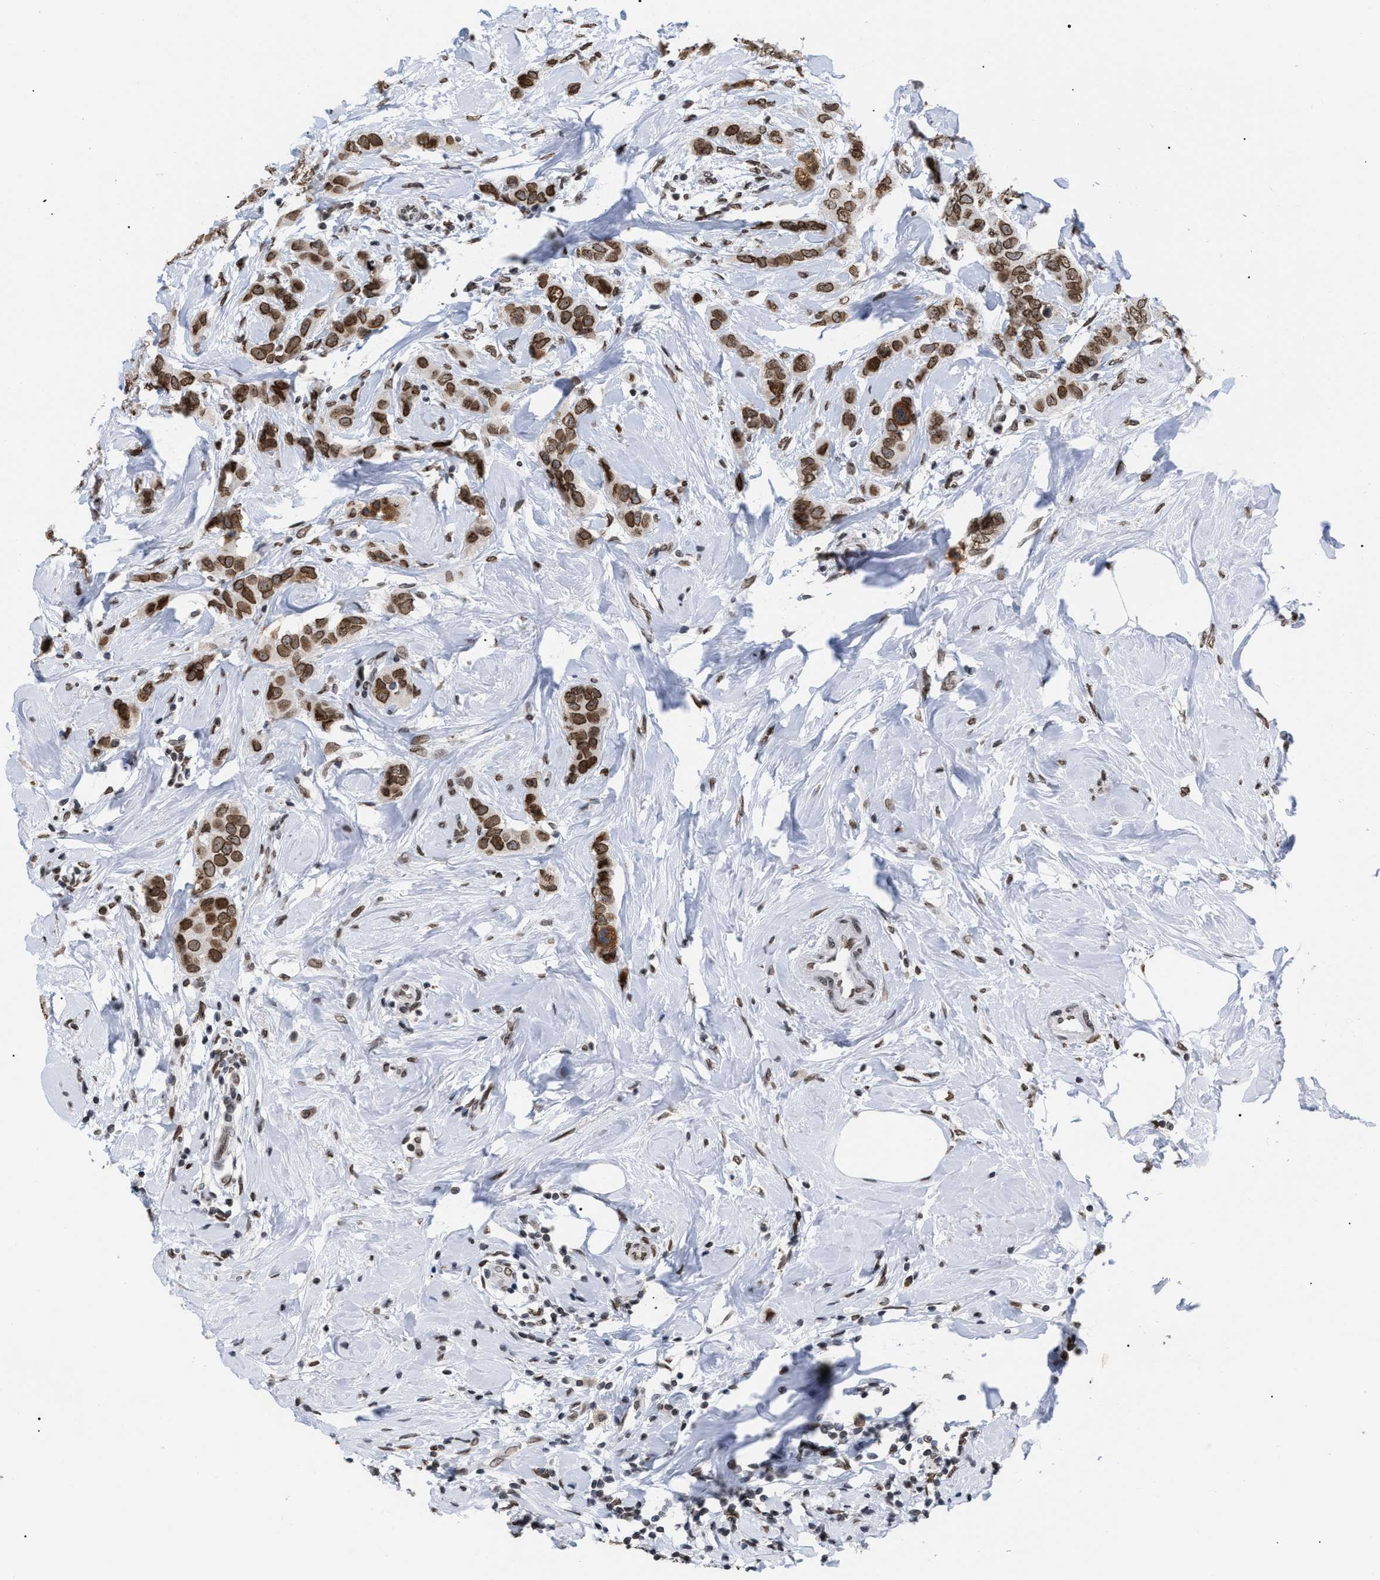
{"staining": {"intensity": "moderate", "quantity": ">75%", "location": "cytoplasmic/membranous,nuclear"}, "tissue": "breast cancer", "cell_type": "Tumor cells", "image_type": "cancer", "snomed": [{"axis": "morphology", "description": "Duct carcinoma"}, {"axis": "topography", "description": "Breast"}], "caption": "There is medium levels of moderate cytoplasmic/membranous and nuclear staining in tumor cells of breast cancer, as demonstrated by immunohistochemical staining (brown color).", "gene": "TPR", "patient": {"sex": "female", "age": 50}}